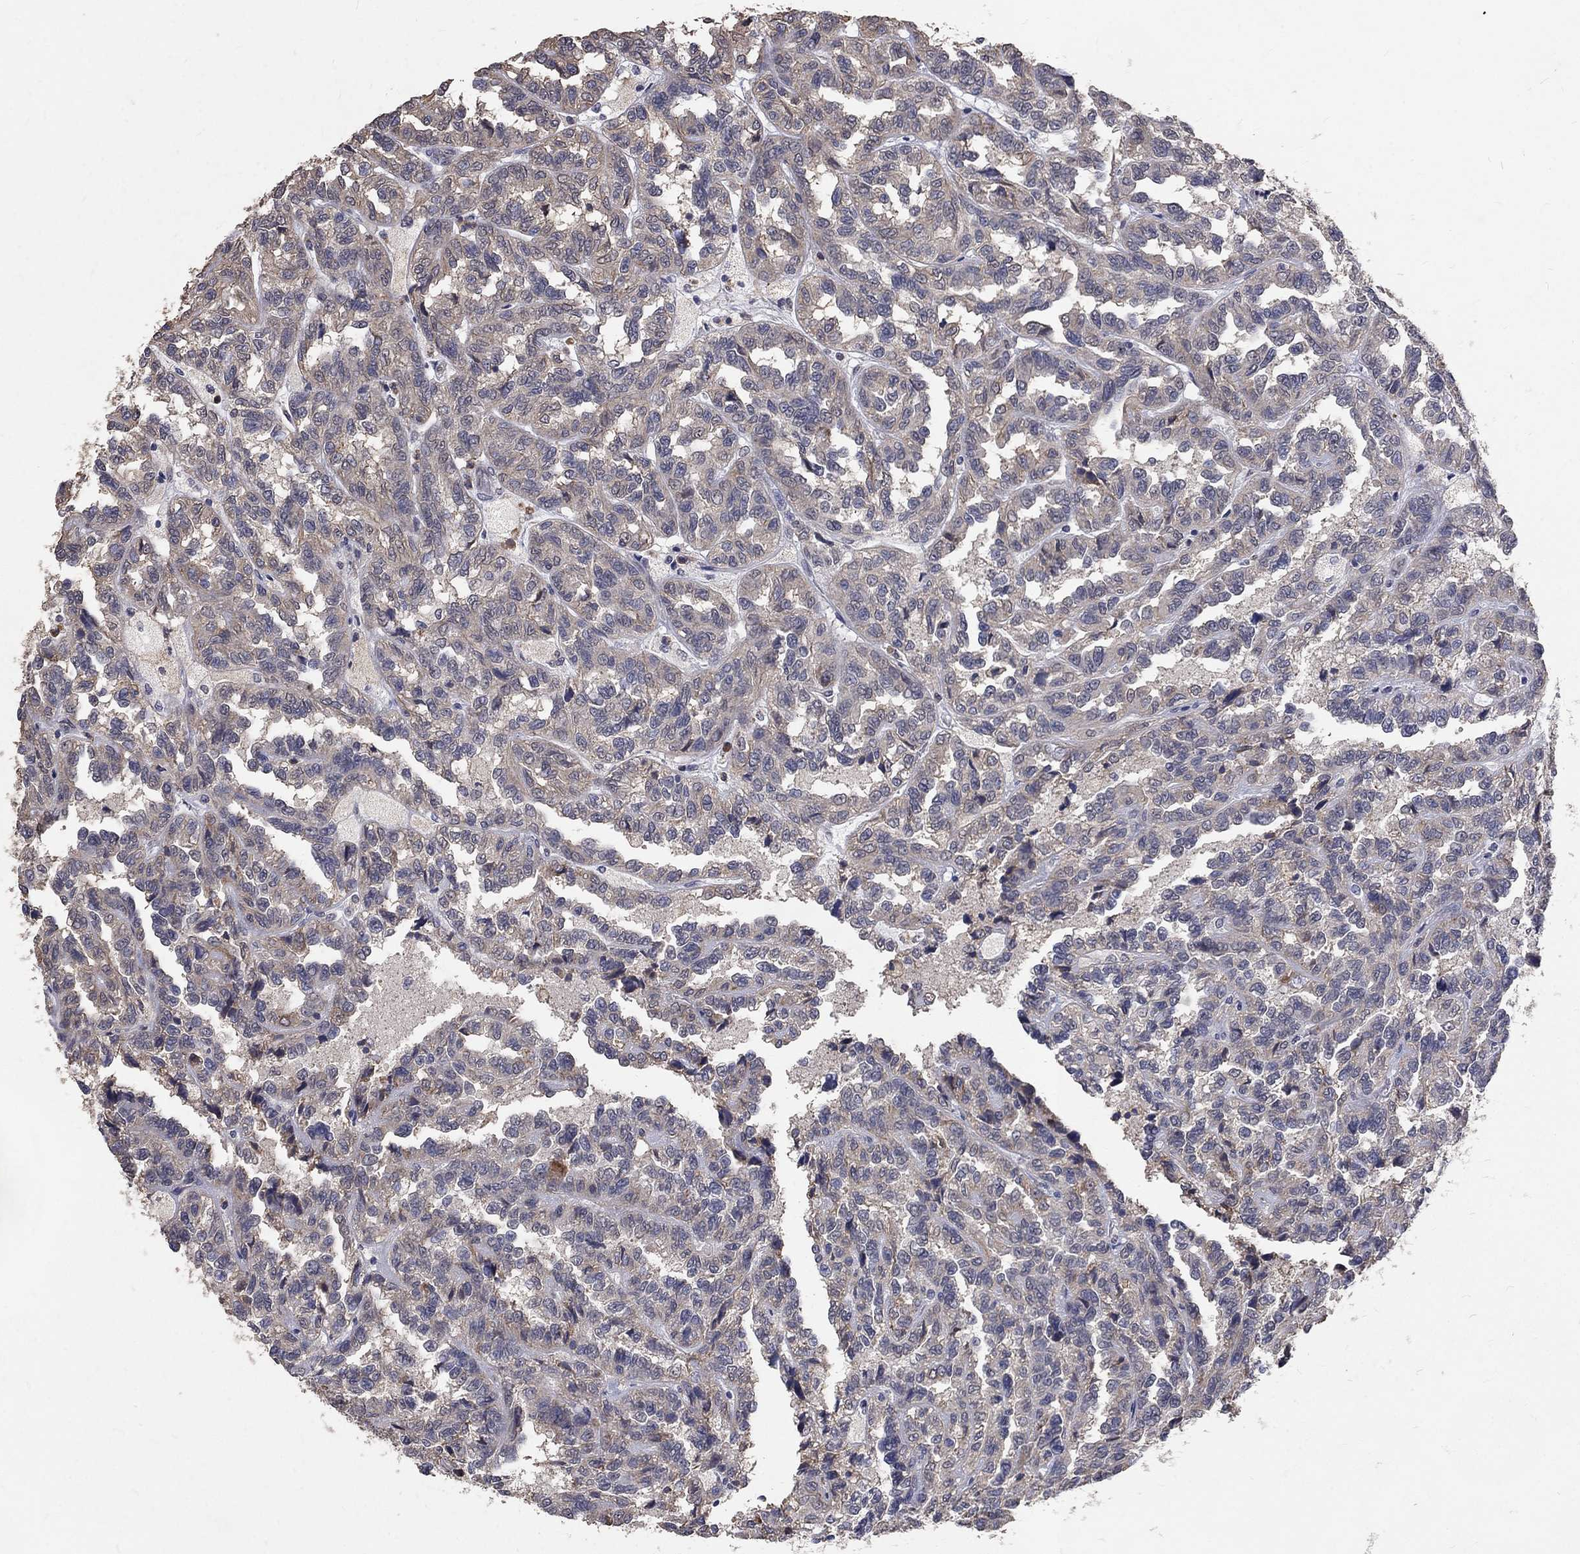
{"staining": {"intensity": "weak", "quantity": "<25%", "location": "cytoplasmic/membranous"}, "tissue": "renal cancer", "cell_type": "Tumor cells", "image_type": "cancer", "snomed": [{"axis": "morphology", "description": "Adenocarcinoma, NOS"}, {"axis": "topography", "description": "Kidney"}], "caption": "Tumor cells show no significant protein staining in renal adenocarcinoma. (DAB immunohistochemistry (IHC), high magnification).", "gene": "CHST5", "patient": {"sex": "male", "age": 79}}